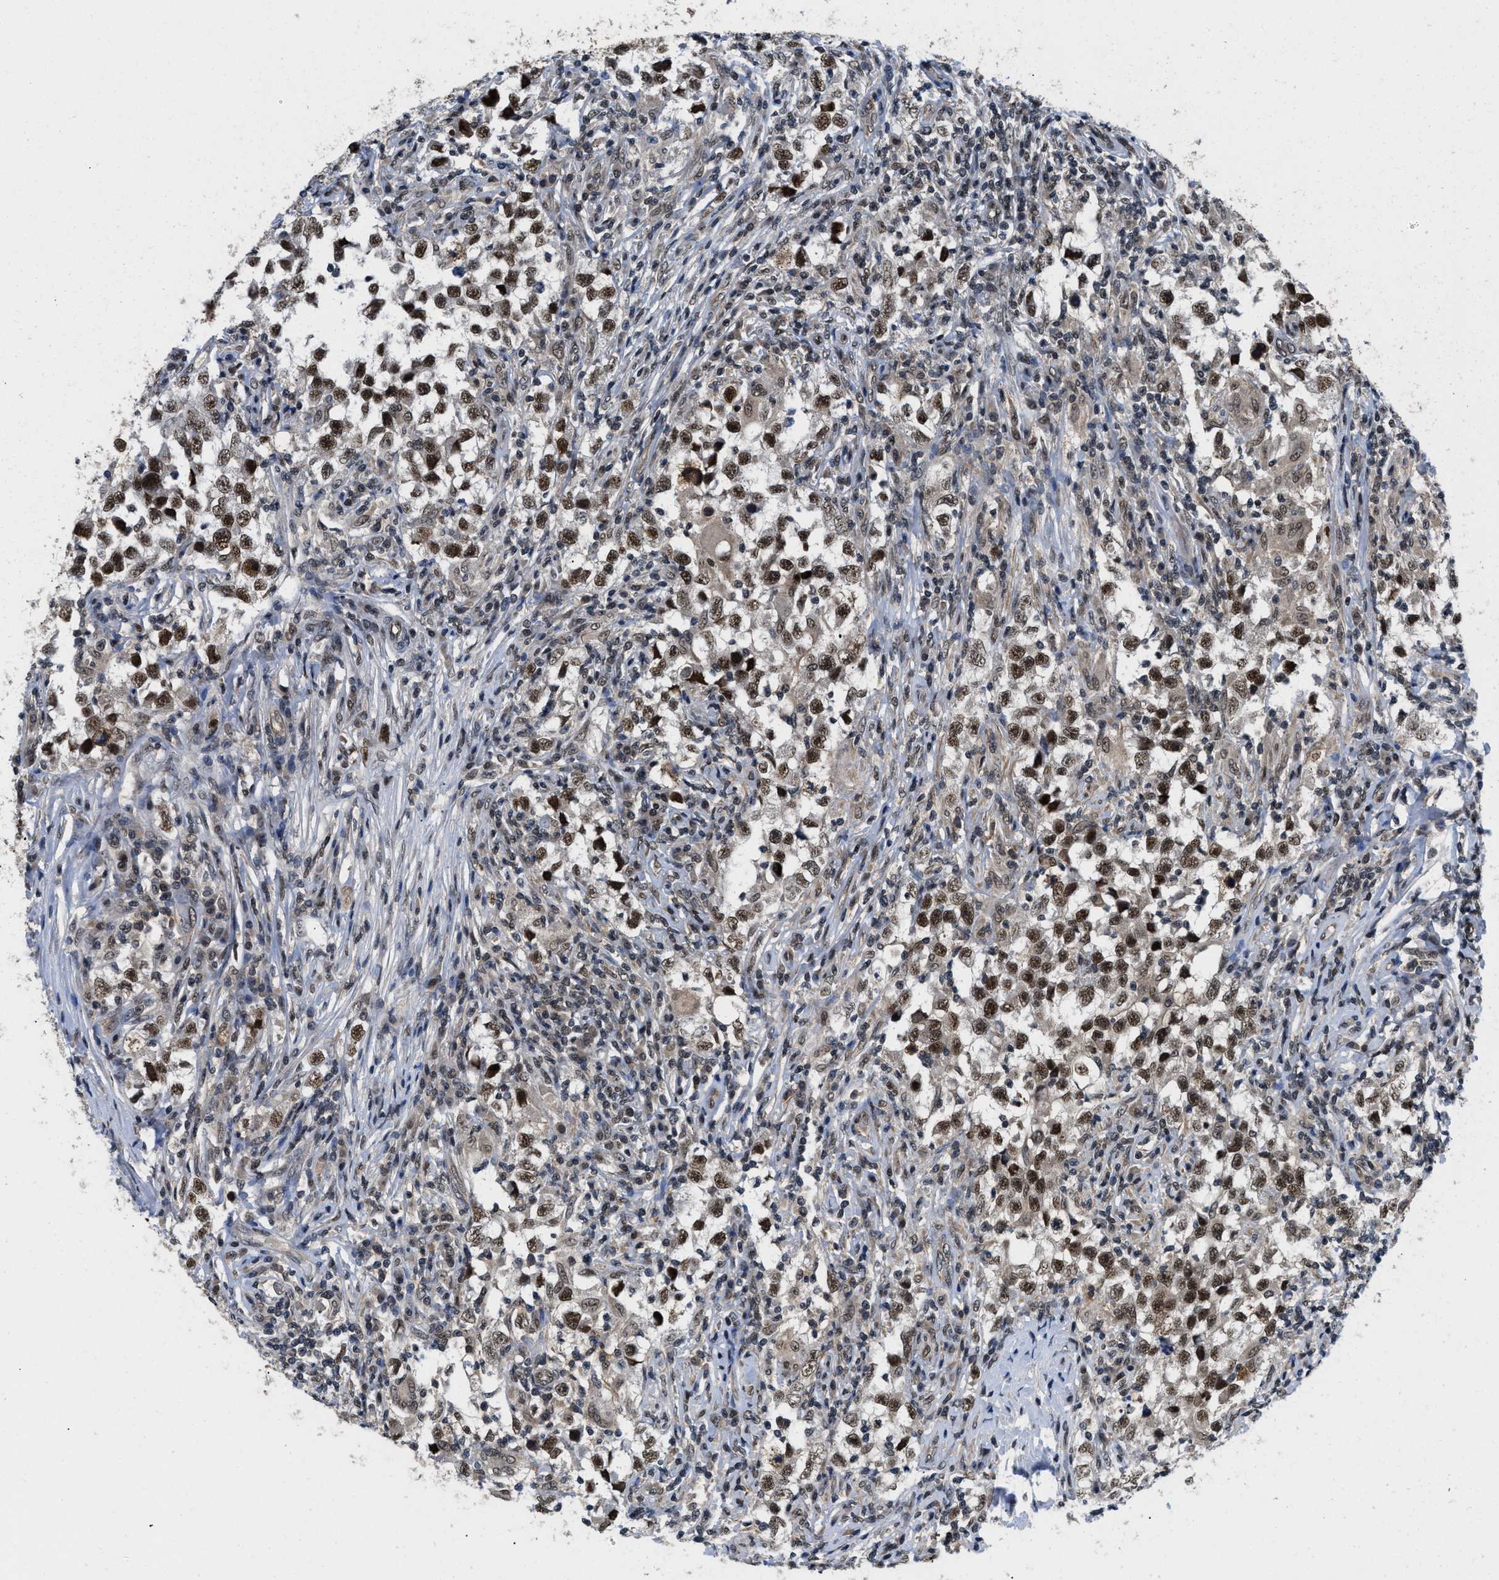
{"staining": {"intensity": "strong", "quantity": ">75%", "location": "nuclear"}, "tissue": "testis cancer", "cell_type": "Tumor cells", "image_type": "cancer", "snomed": [{"axis": "morphology", "description": "Carcinoma, Embryonal, NOS"}, {"axis": "topography", "description": "Testis"}], "caption": "Protein expression analysis of human embryonal carcinoma (testis) reveals strong nuclear staining in approximately >75% of tumor cells.", "gene": "SAFB", "patient": {"sex": "male", "age": 21}}